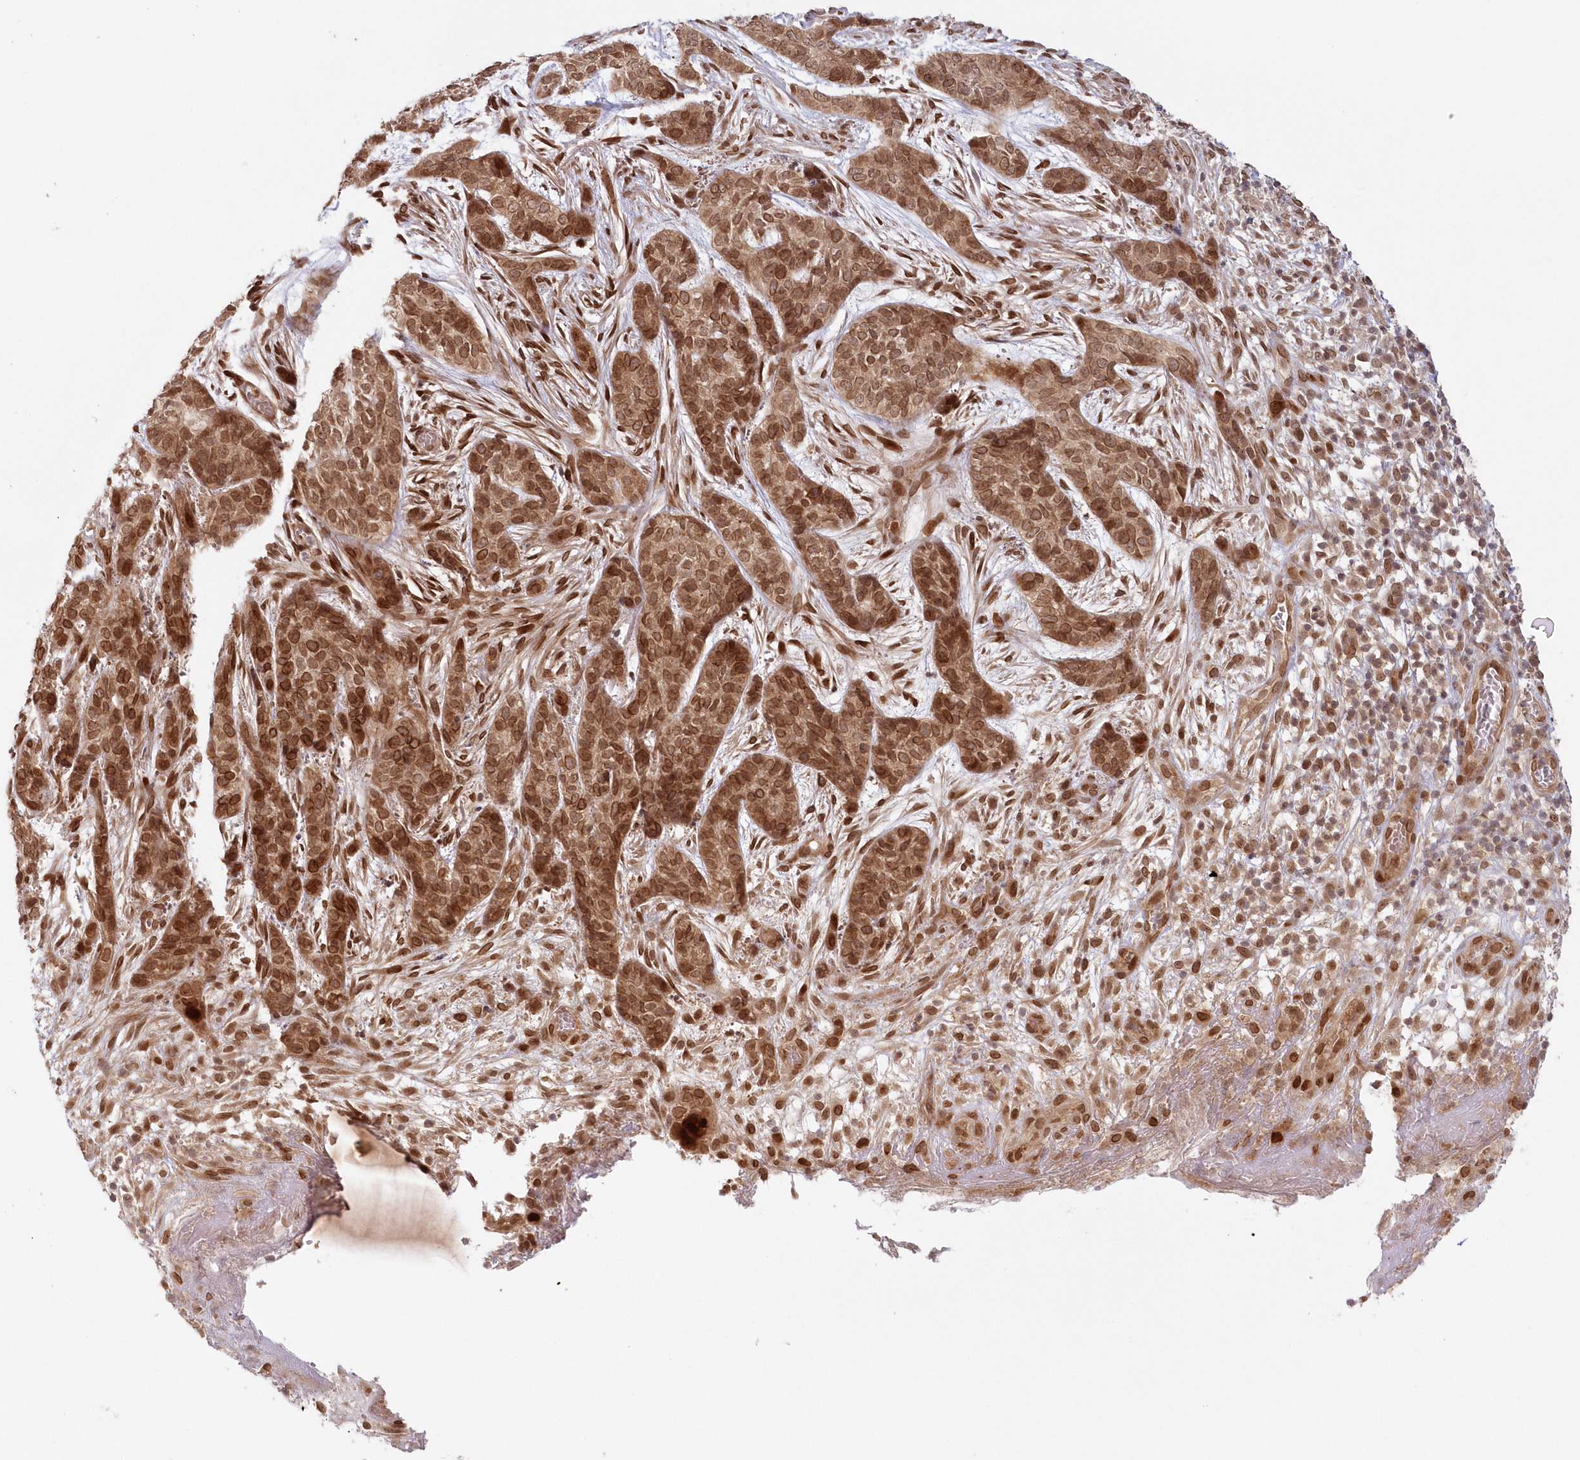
{"staining": {"intensity": "moderate", "quantity": ">75%", "location": "cytoplasmic/membranous,nuclear"}, "tissue": "skin cancer", "cell_type": "Tumor cells", "image_type": "cancer", "snomed": [{"axis": "morphology", "description": "Basal cell carcinoma"}, {"axis": "topography", "description": "Skin"}], "caption": "Skin cancer stained with immunohistochemistry (IHC) exhibits moderate cytoplasmic/membranous and nuclear staining in about >75% of tumor cells.", "gene": "TOGARAM2", "patient": {"sex": "female", "age": 64}}